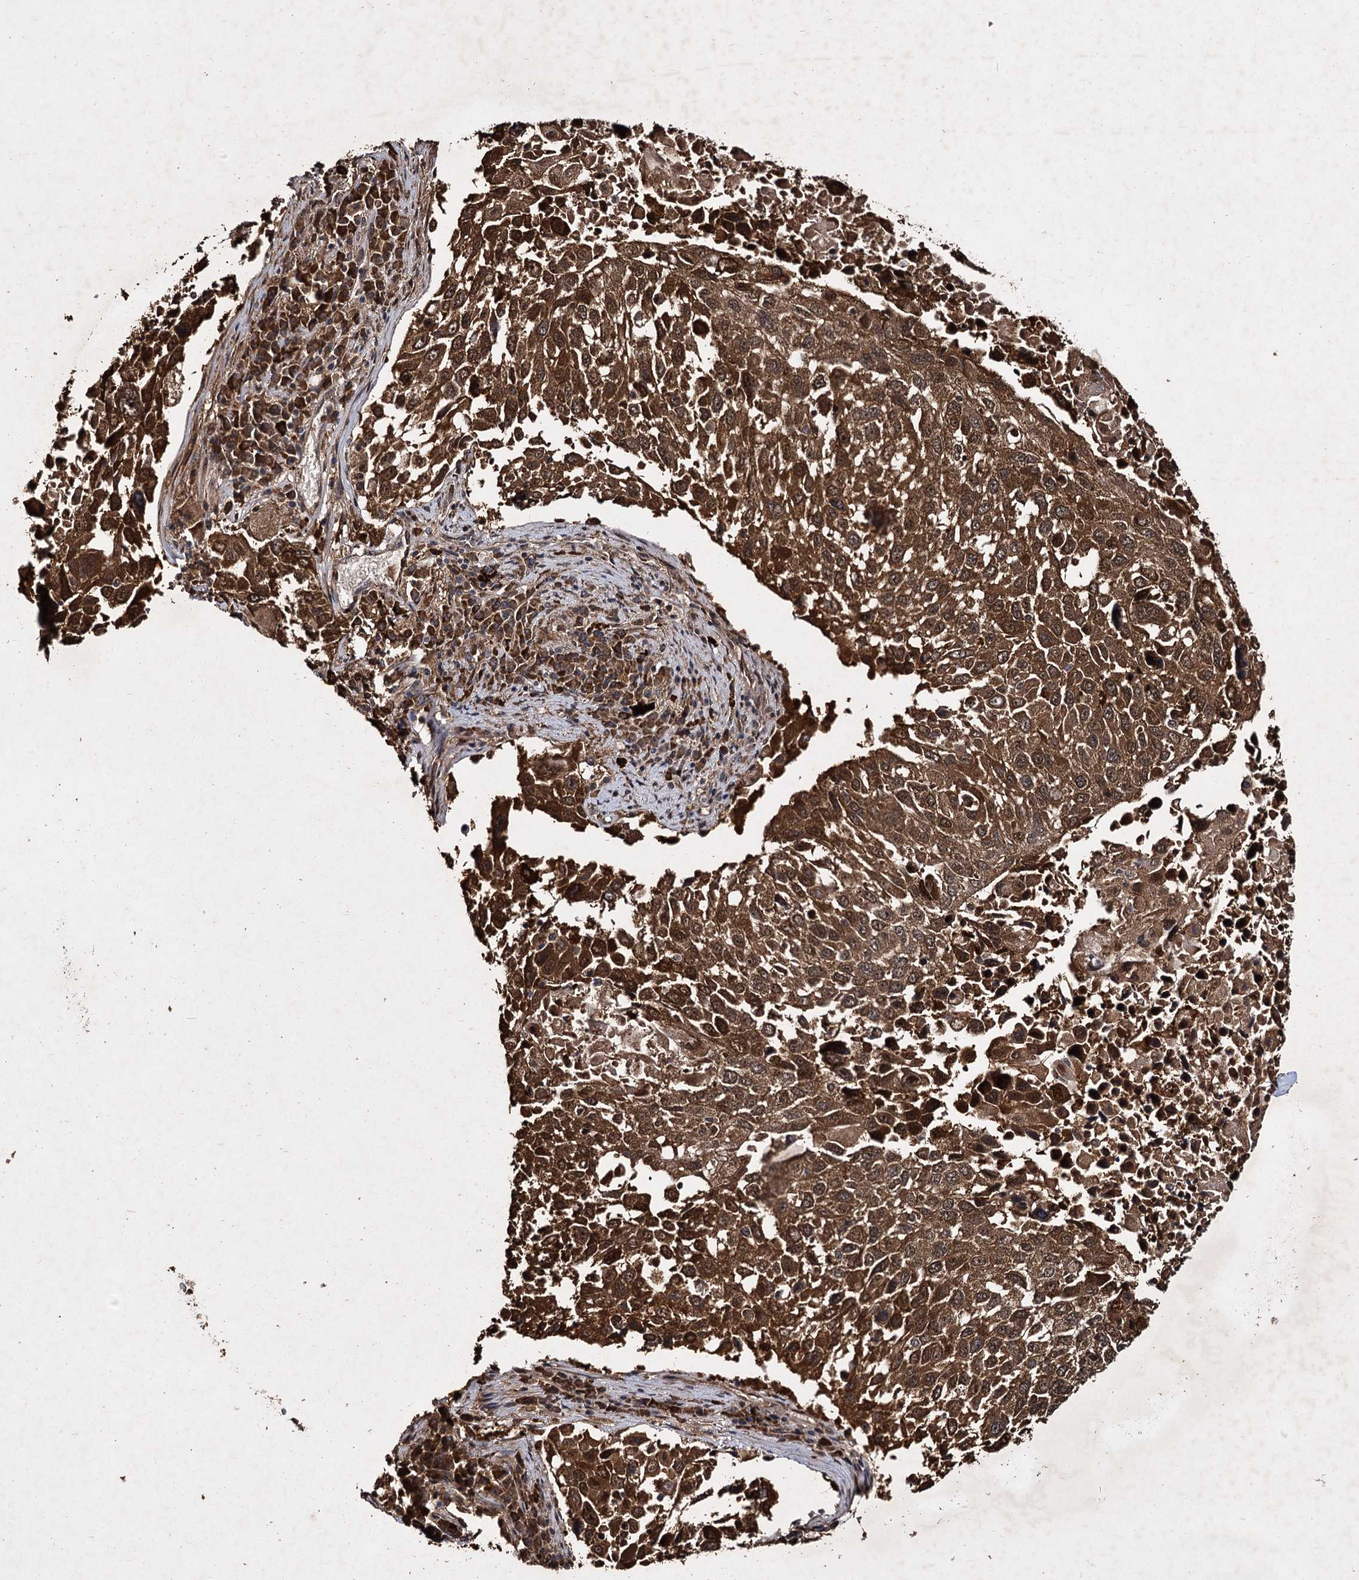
{"staining": {"intensity": "strong", "quantity": ">75%", "location": "cytoplasmic/membranous"}, "tissue": "lung cancer", "cell_type": "Tumor cells", "image_type": "cancer", "snomed": [{"axis": "morphology", "description": "Squamous cell carcinoma, NOS"}, {"axis": "topography", "description": "Lung"}], "caption": "An image showing strong cytoplasmic/membranous staining in about >75% of tumor cells in squamous cell carcinoma (lung), as visualized by brown immunohistochemical staining.", "gene": "SLC46A3", "patient": {"sex": "male", "age": 65}}